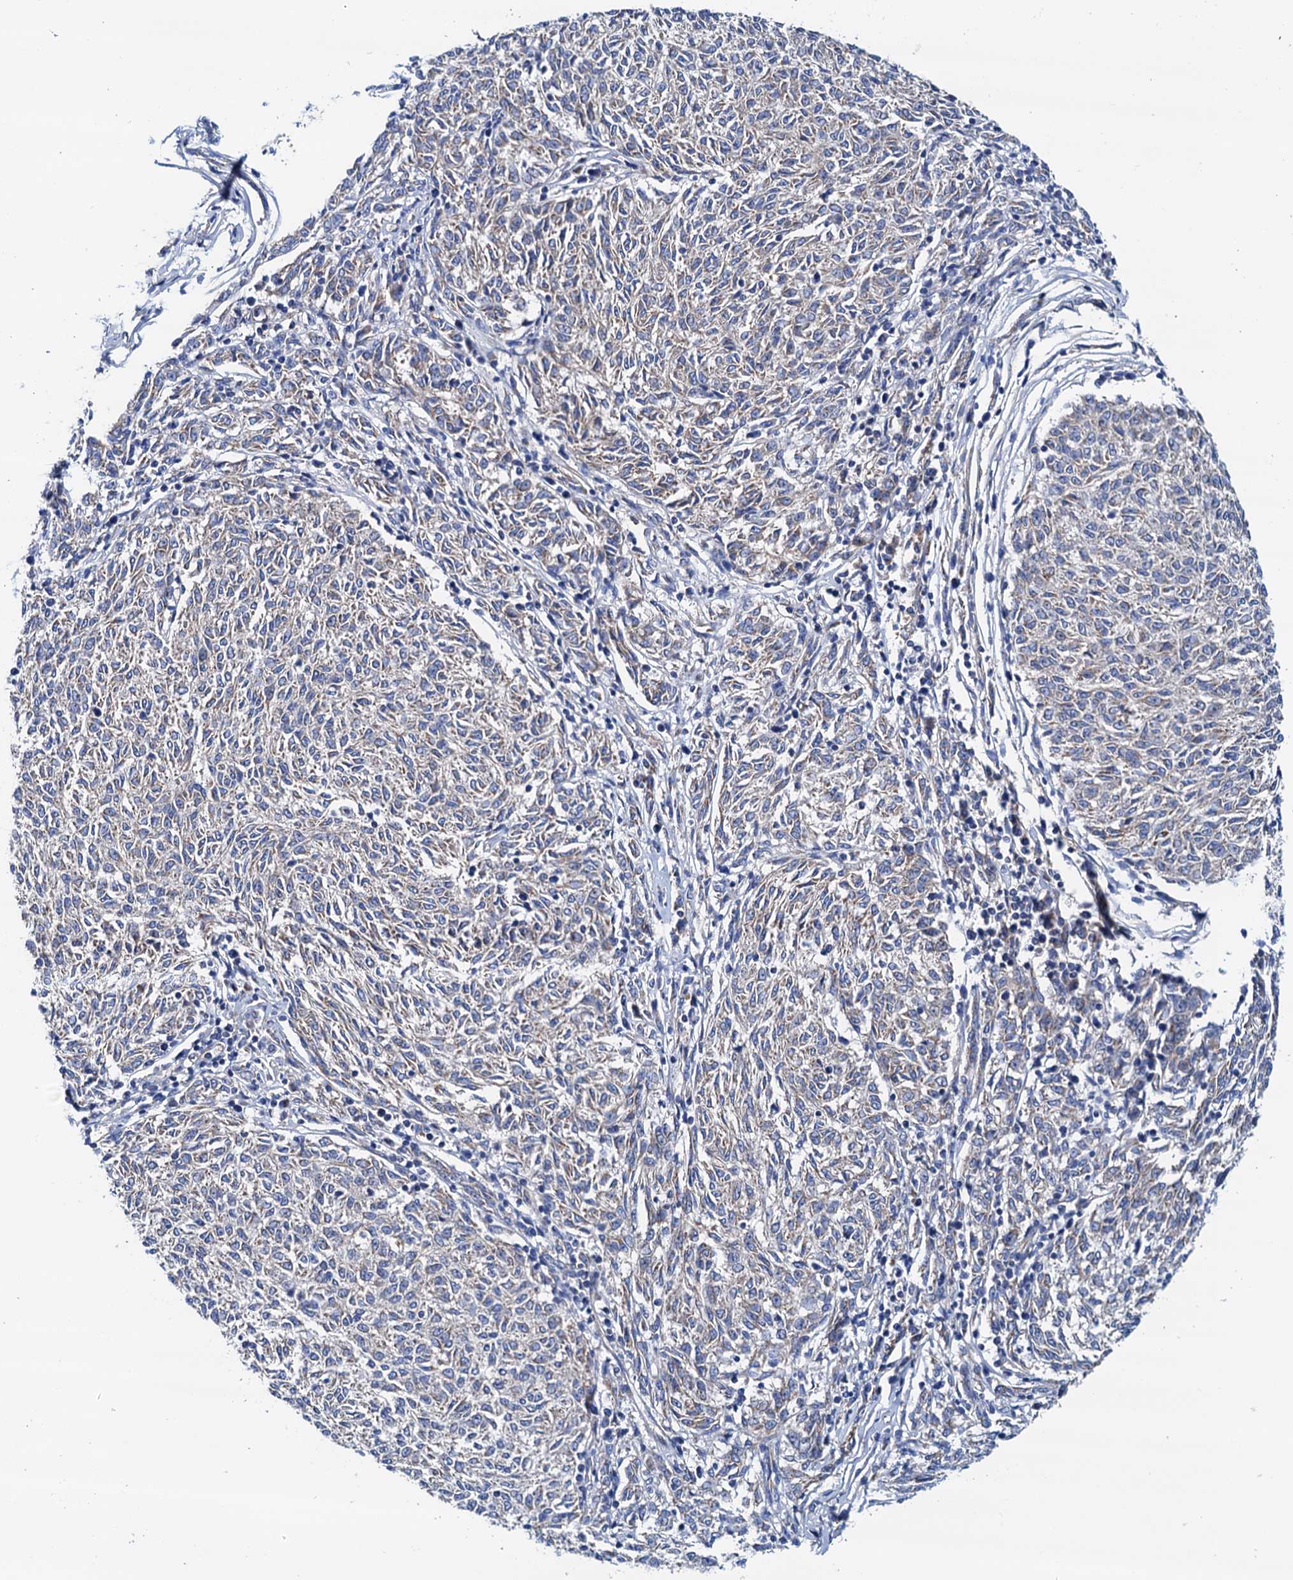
{"staining": {"intensity": "negative", "quantity": "none", "location": "none"}, "tissue": "melanoma", "cell_type": "Tumor cells", "image_type": "cancer", "snomed": [{"axis": "morphology", "description": "Malignant melanoma, NOS"}, {"axis": "topography", "description": "Skin"}], "caption": "Immunohistochemistry histopathology image of malignant melanoma stained for a protein (brown), which reveals no positivity in tumor cells.", "gene": "RASSF9", "patient": {"sex": "female", "age": 72}}